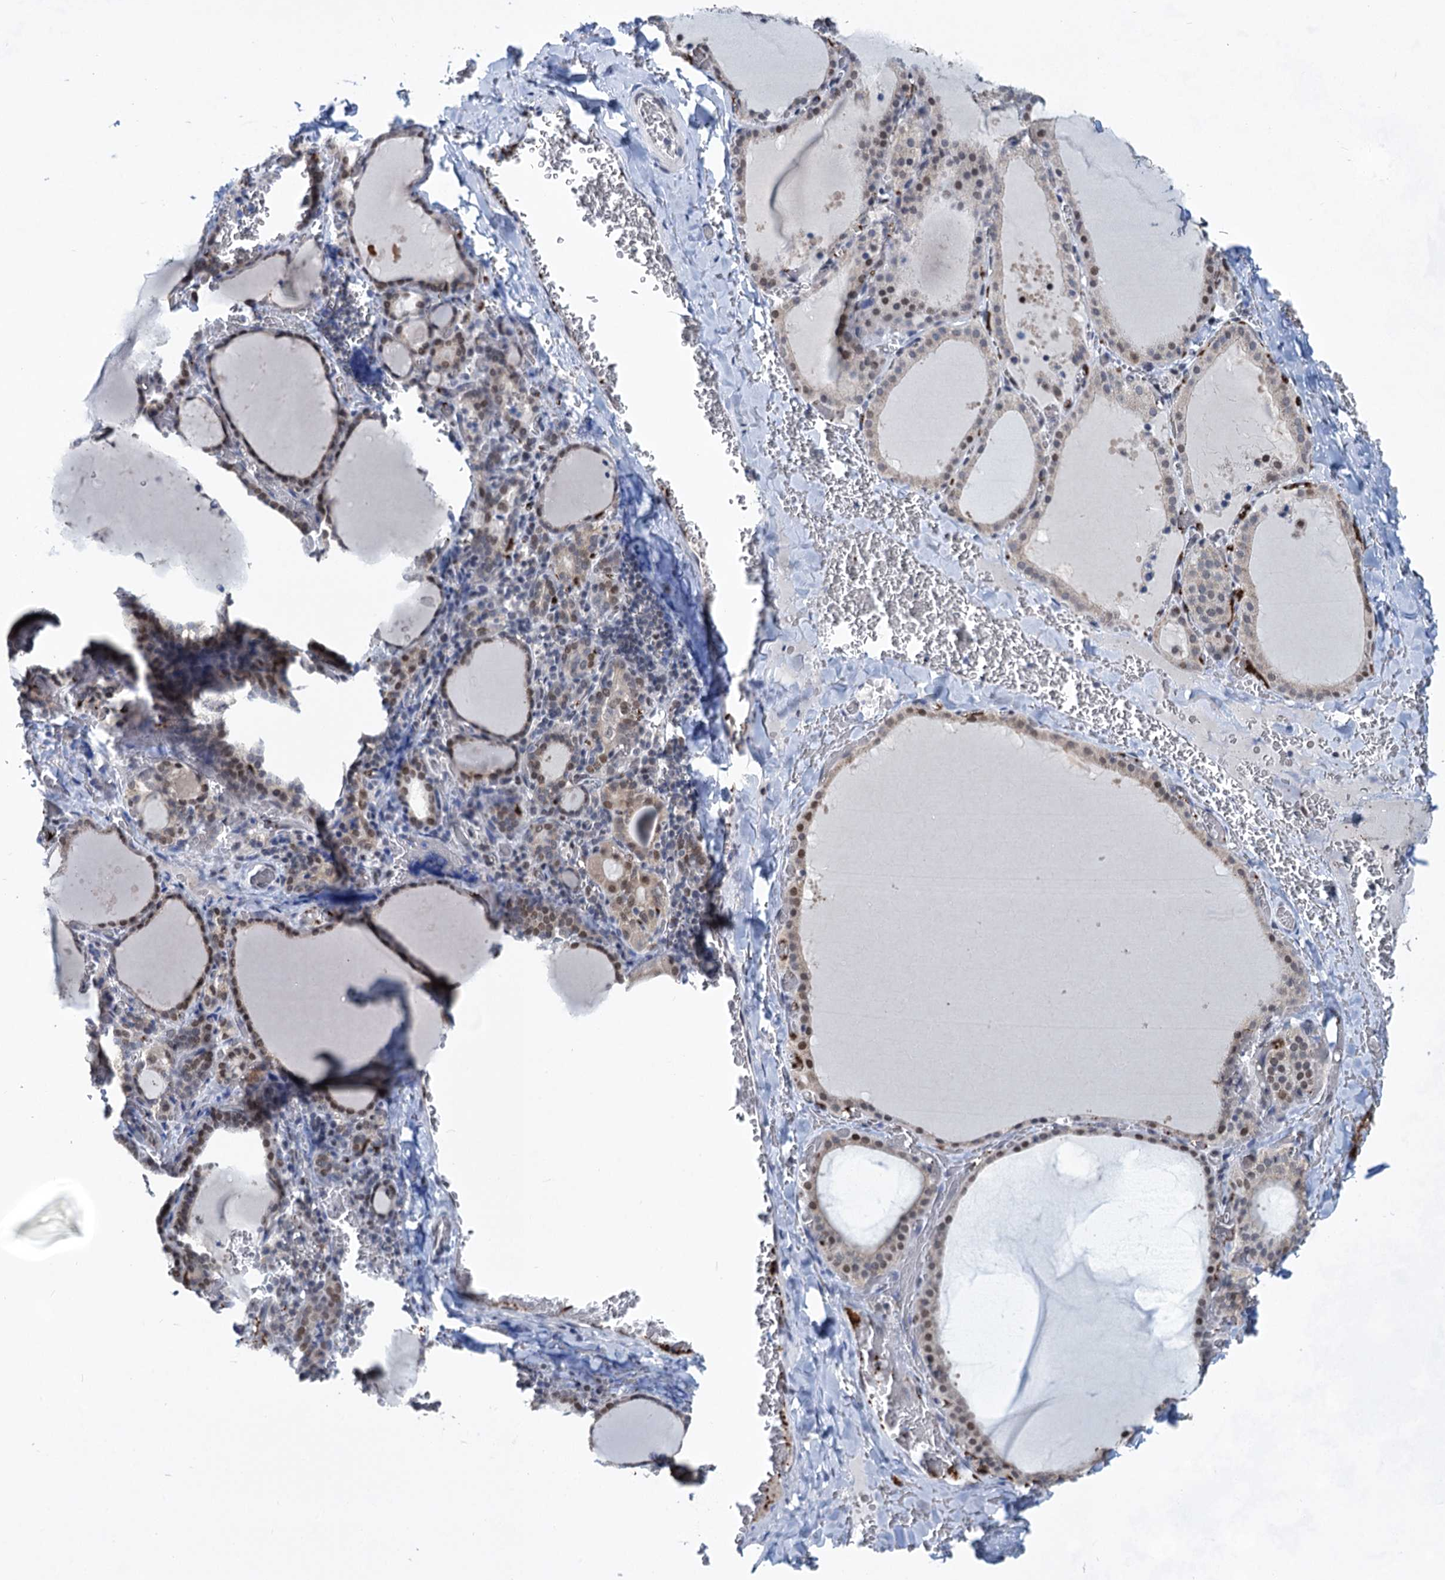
{"staining": {"intensity": "weak", "quantity": "25%-75%", "location": "nuclear"}, "tissue": "thyroid gland", "cell_type": "Glandular cells", "image_type": "normal", "snomed": [{"axis": "morphology", "description": "Normal tissue, NOS"}, {"axis": "topography", "description": "Thyroid gland"}], "caption": "Protein analysis of benign thyroid gland reveals weak nuclear positivity in about 25%-75% of glandular cells. The protein is stained brown, and the nuclei are stained in blue (DAB (3,3'-diaminobenzidine) IHC with brightfield microscopy, high magnification).", "gene": "MON2", "patient": {"sex": "female", "age": 39}}